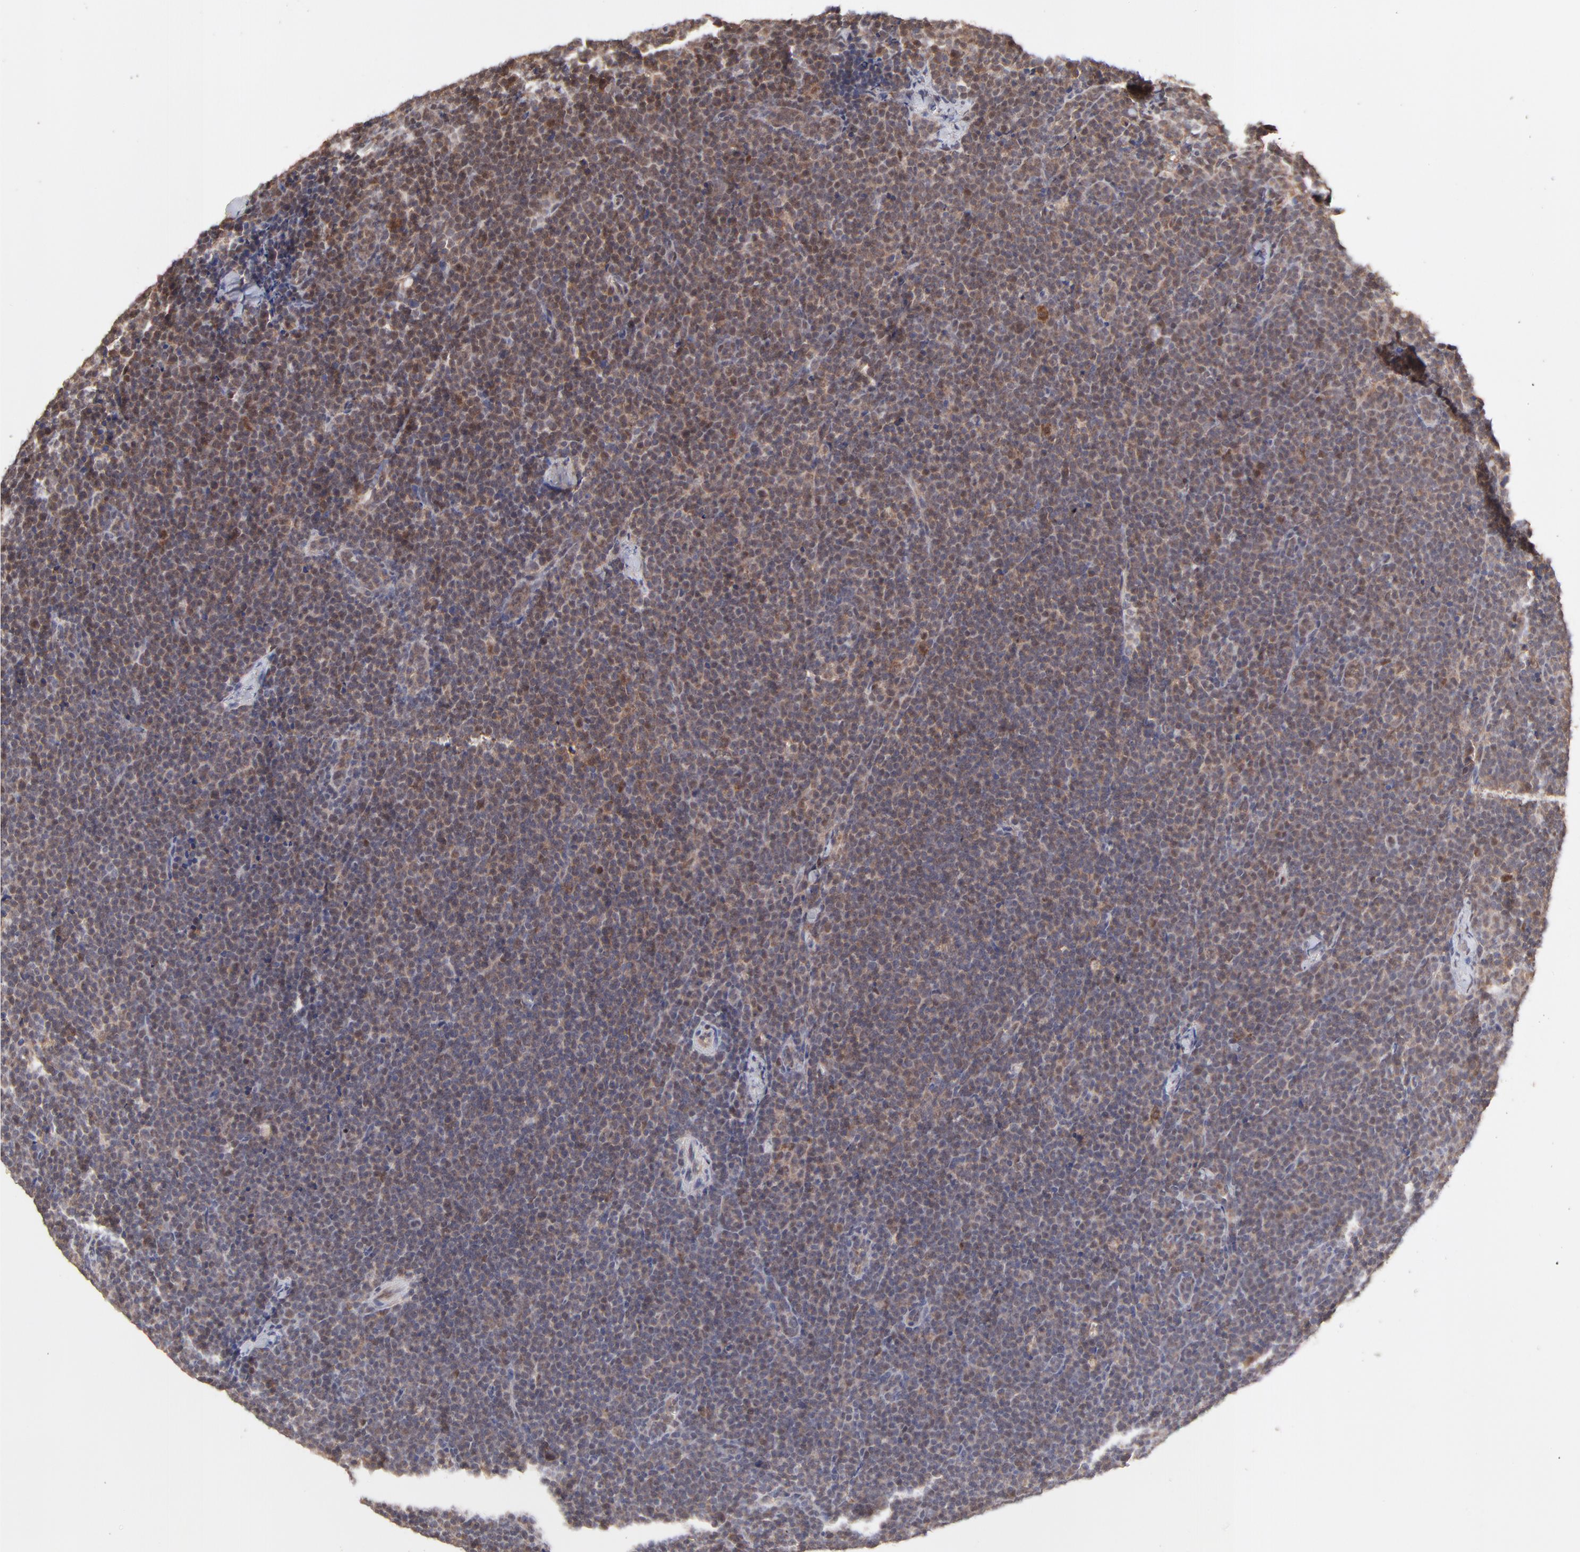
{"staining": {"intensity": "moderate", "quantity": "25%-75%", "location": "cytoplasmic/membranous,nuclear"}, "tissue": "lymphoma", "cell_type": "Tumor cells", "image_type": "cancer", "snomed": [{"axis": "morphology", "description": "Malignant lymphoma, non-Hodgkin's type, High grade"}, {"axis": "topography", "description": "Lymph node"}], "caption": "Immunohistochemistry (IHC) micrograph of human lymphoma stained for a protein (brown), which exhibits medium levels of moderate cytoplasmic/membranous and nuclear positivity in approximately 25%-75% of tumor cells.", "gene": "PSMD14", "patient": {"sex": "female", "age": 58}}